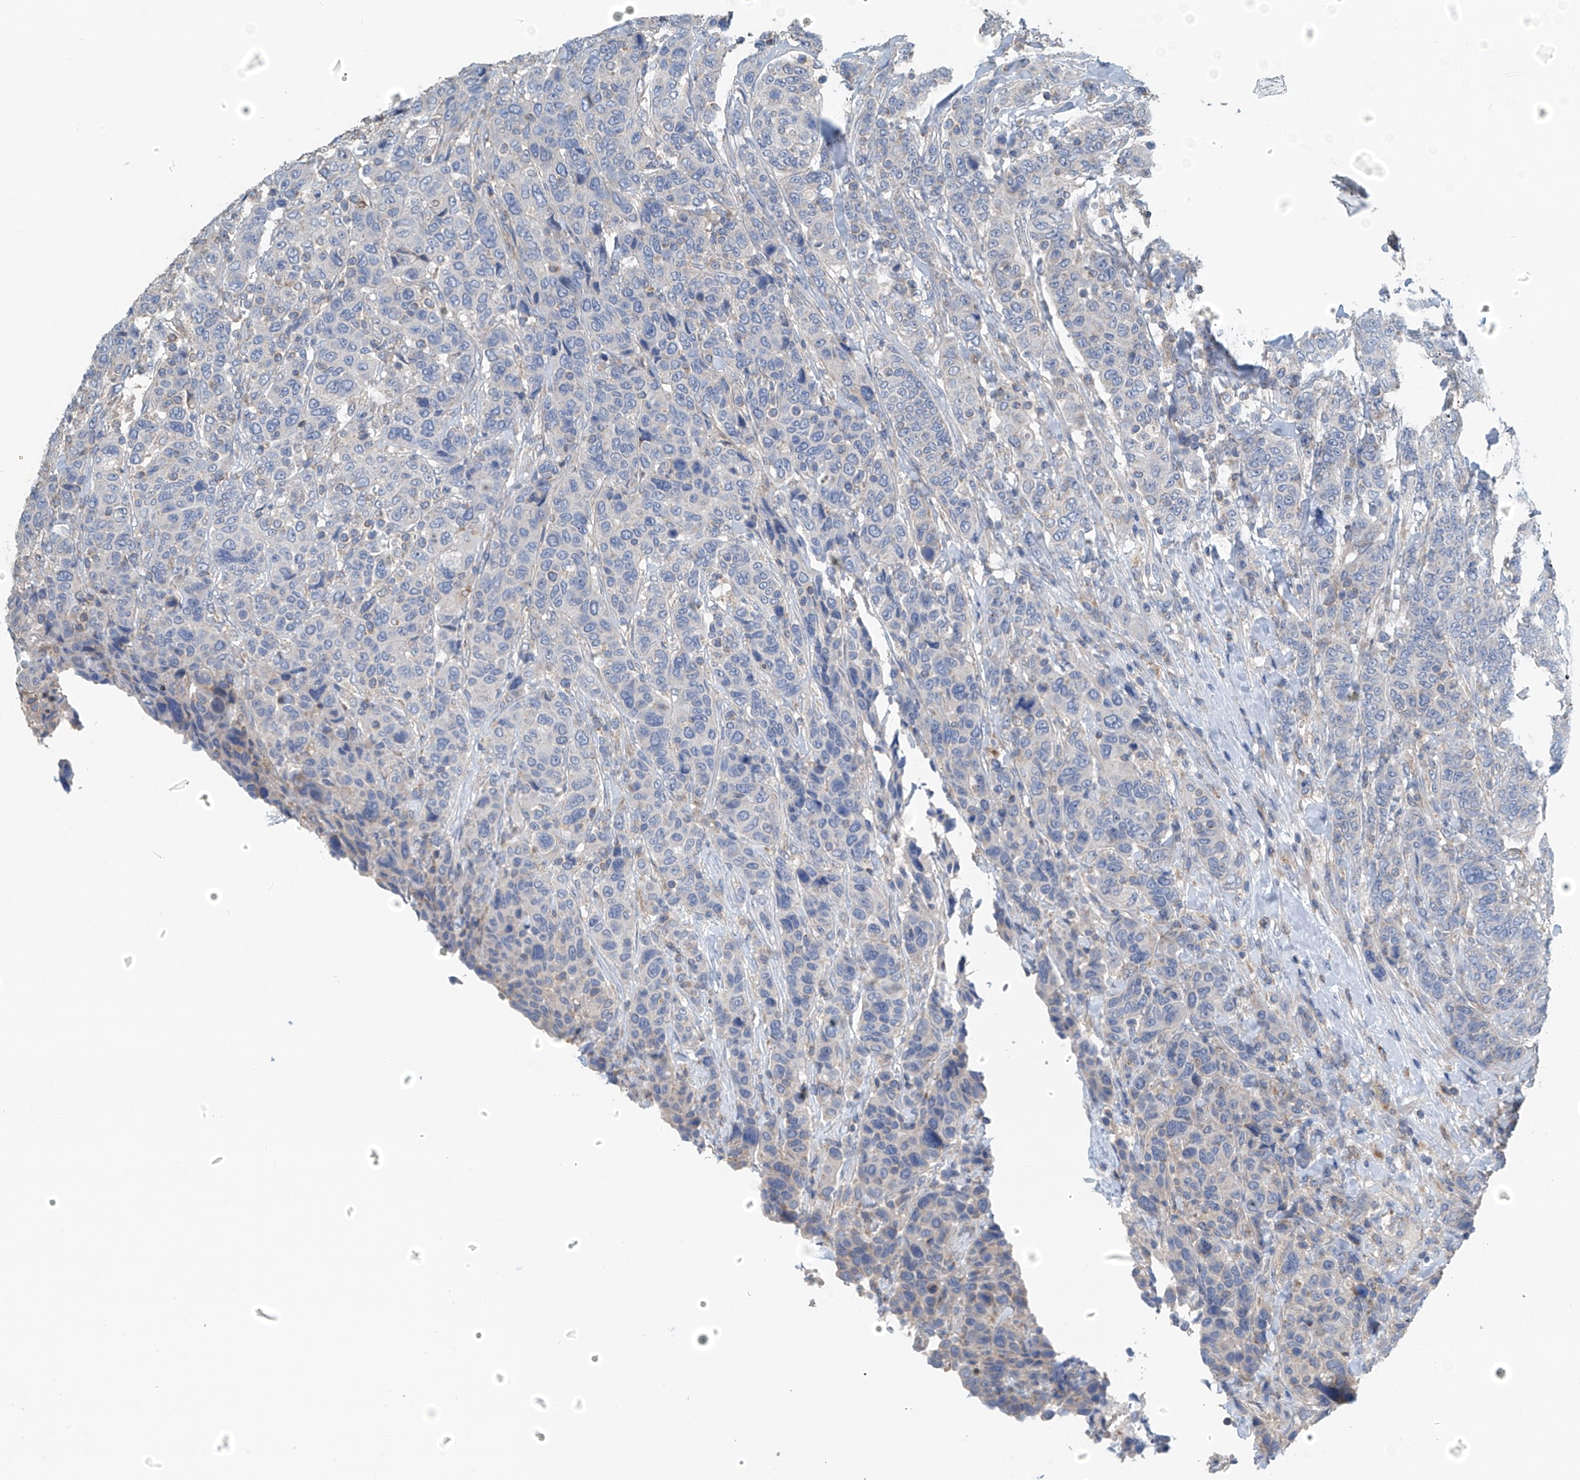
{"staining": {"intensity": "negative", "quantity": "none", "location": "none"}, "tissue": "breast cancer", "cell_type": "Tumor cells", "image_type": "cancer", "snomed": [{"axis": "morphology", "description": "Duct carcinoma"}, {"axis": "topography", "description": "Breast"}], "caption": "High magnification brightfield microscopy of intraductal carcinoma (breast) stained with DAB (3,3'-diaminobenzidine) (brown) and counterstained with hematoxylin (blue): tumor cells show no significant staining.", "gene": "SYN3", "patient": {"sex": "female", "age": 37}}